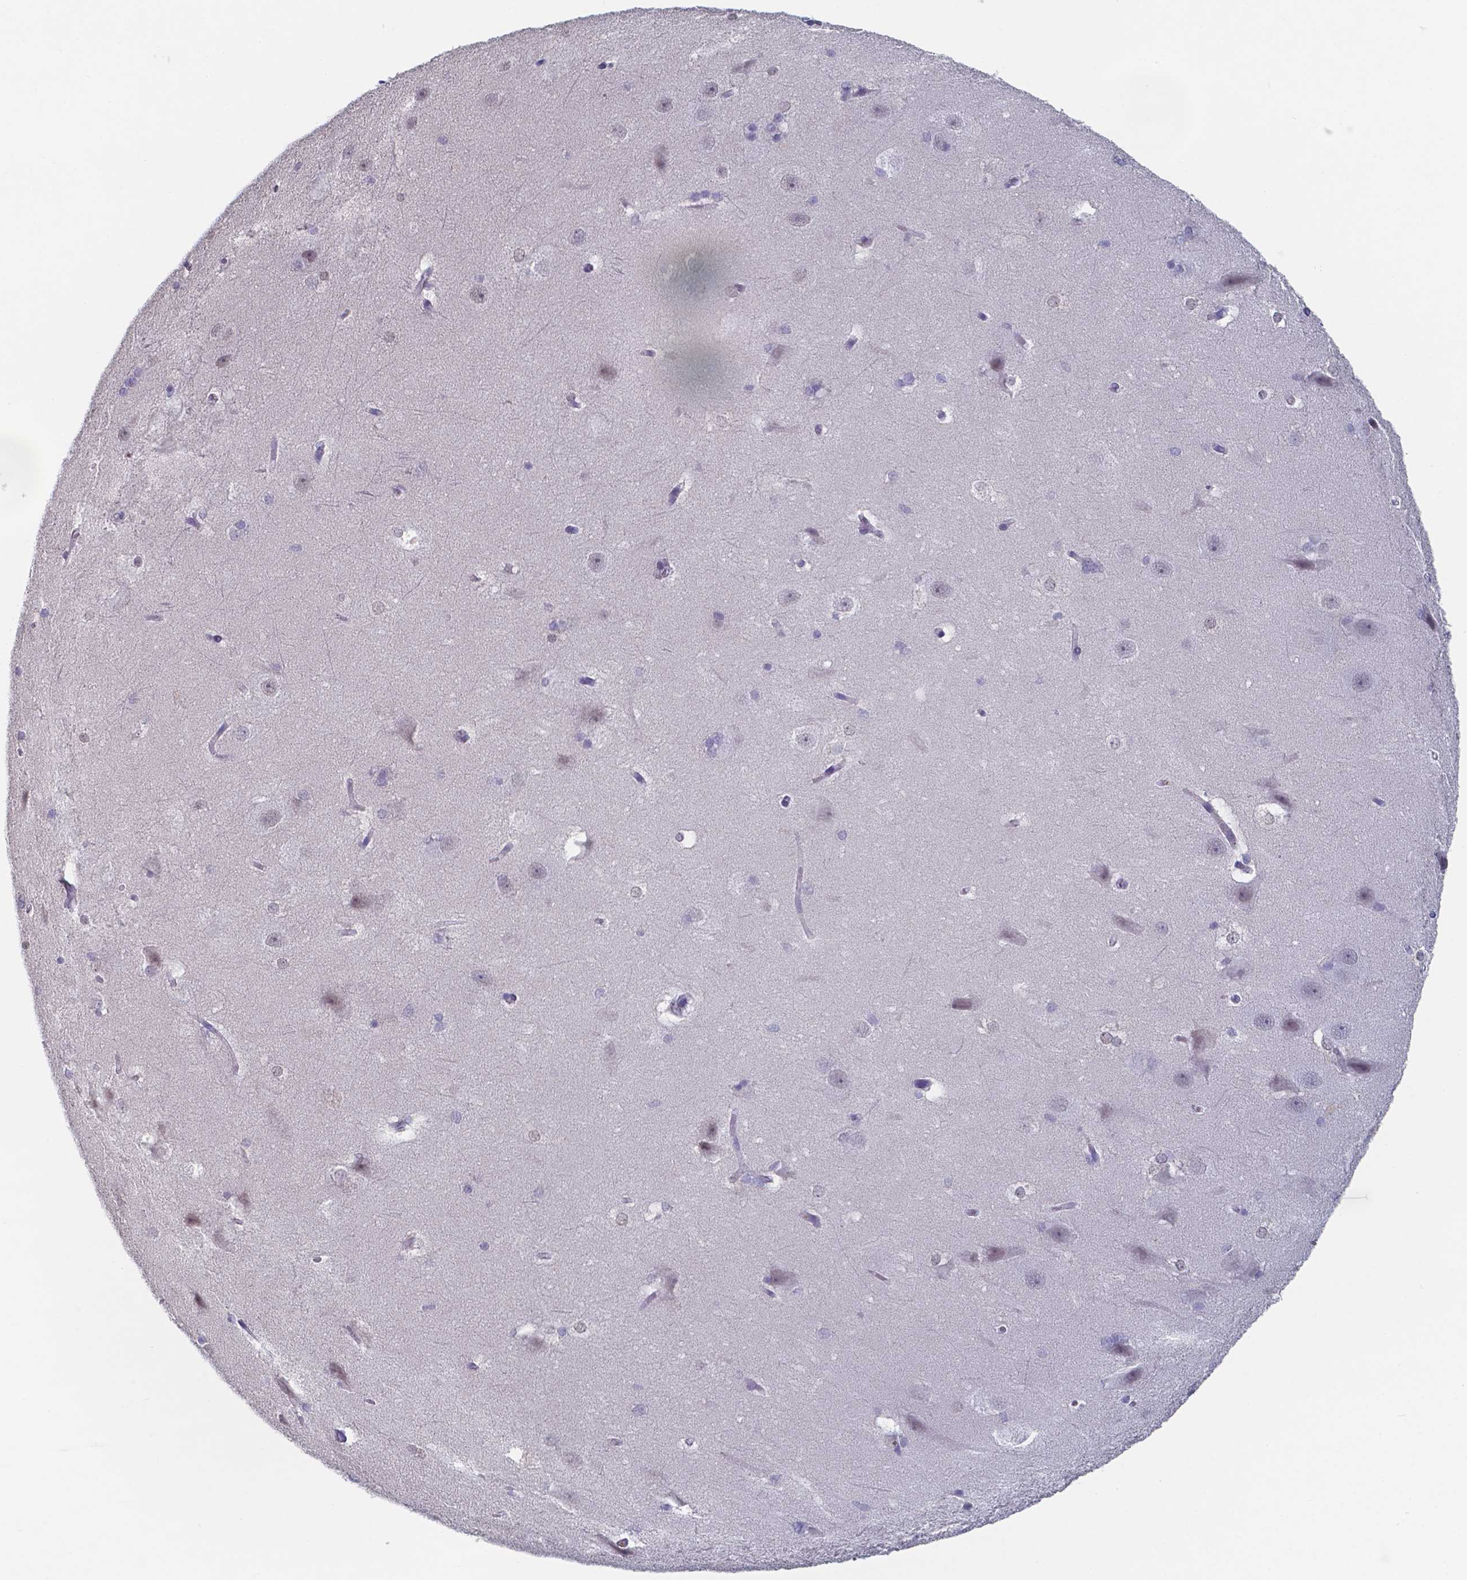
{"staining": {"intensity": "negative", "quantity": "none", "location": "none"}, "tissue": "hippocampus", "cell_type": "Glial cells", "image_type": "normal", "snomed": [{"axis": "morphology", "description": "Normal tissue, NOS"}, {"axis": "topography", "description": "Cerebral cortex"}, {"axis": "topography", "description": "Hippocampus"}], "caption": "DAB (3,3'-diaminobenzidine) immunohistochemical staining of benign hippocampus demonstrates no significant expression in glial cells.", "gene": "BTBD17", "patient": {"sex": "female", "age": 19}}